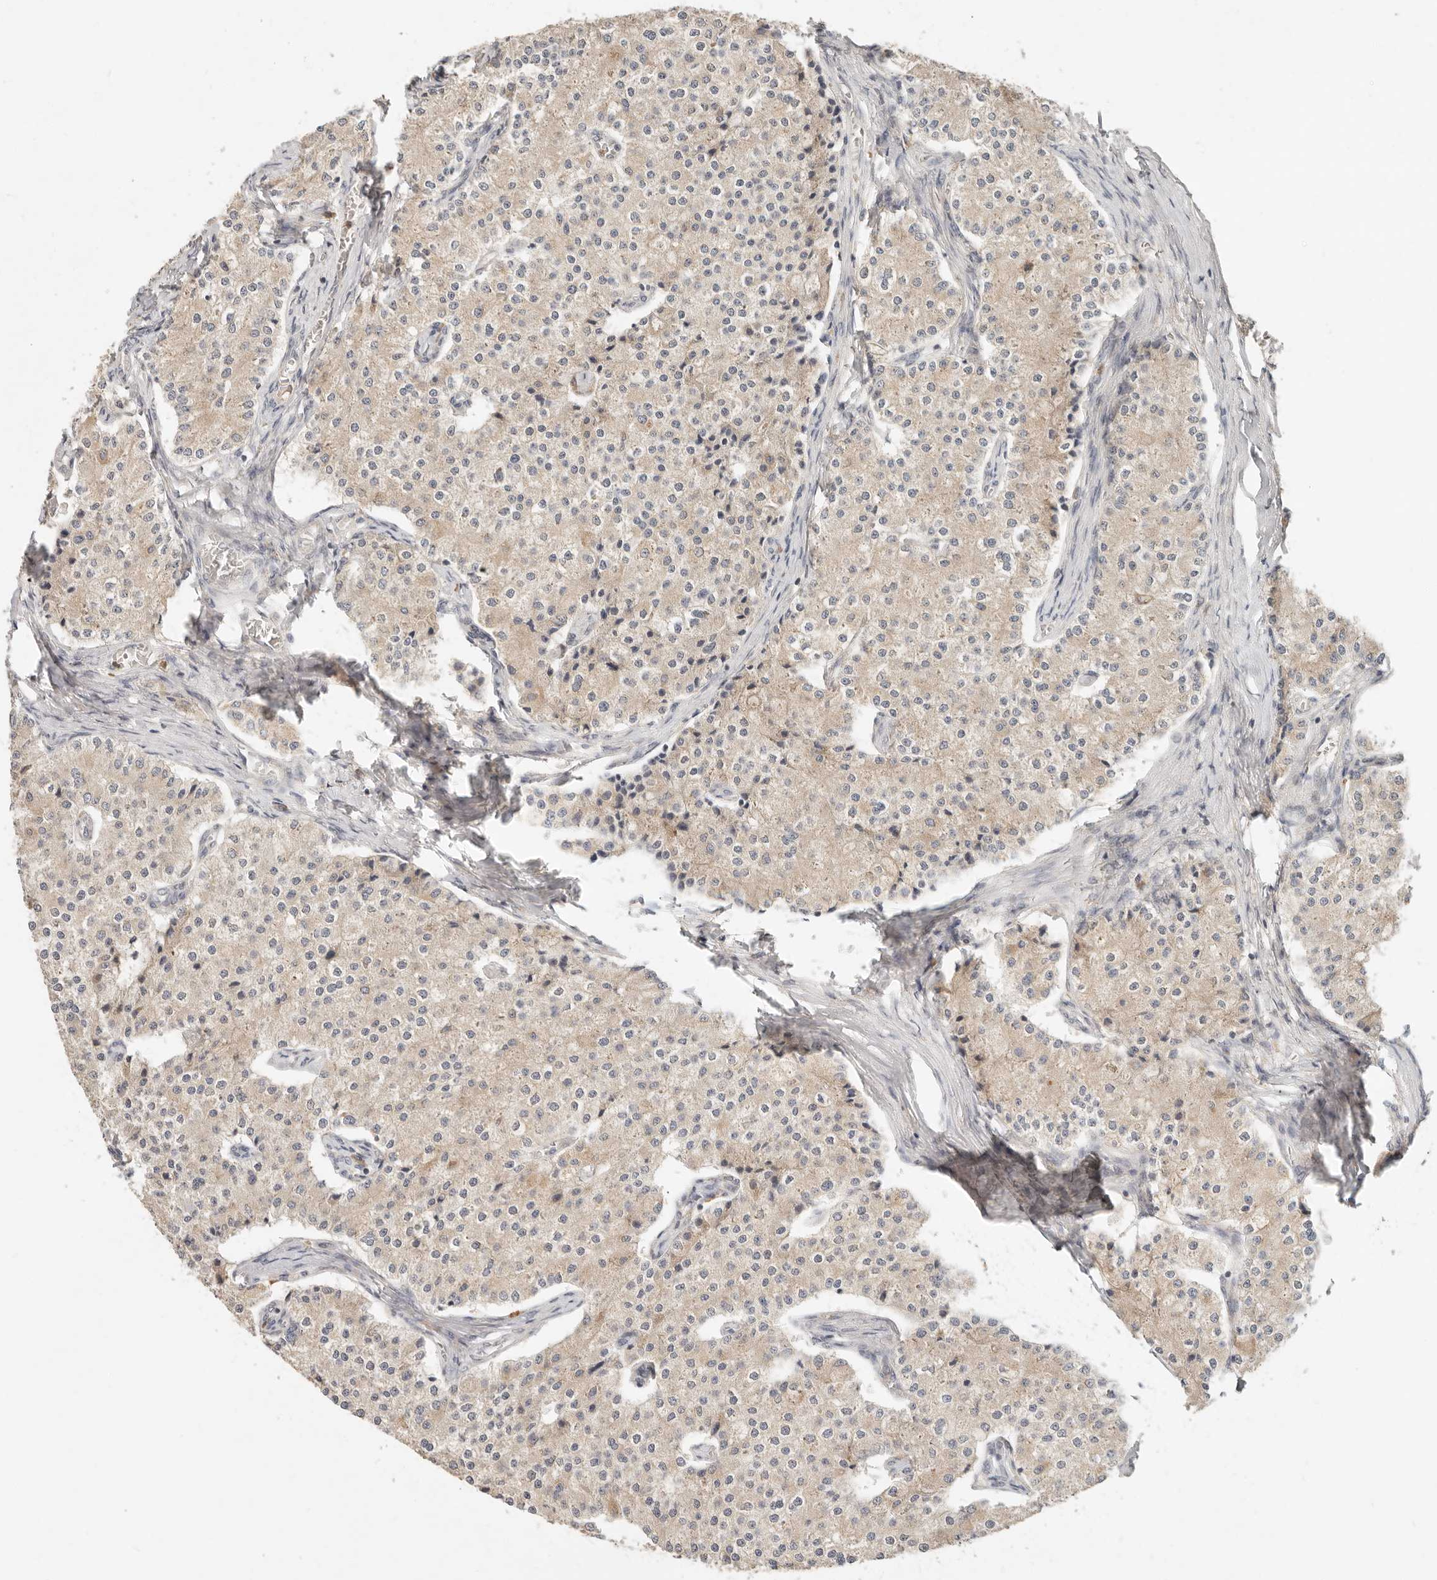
{"staining": {"intensity": "weak", "quantity": ">75%", "location": "cytoplasmic/membranous"}, "tissue": "carcinoid", "cell_type": "Tumor cells", "image_type": "cancer", "snomed": [{"axis": "morphology", "description": "Carcinoid, malignant, NOS"}, {"axis": "topography", "description": "Colon"}], "caption": "Immunohistochemical staining of carcinoid (malignant) displays low levels of weak cytoplasmic/membranous positivity in about >75% of tumor cells.", "gene": "ARHGEF10L", "patient": {"sex": "female", "age": 52}}